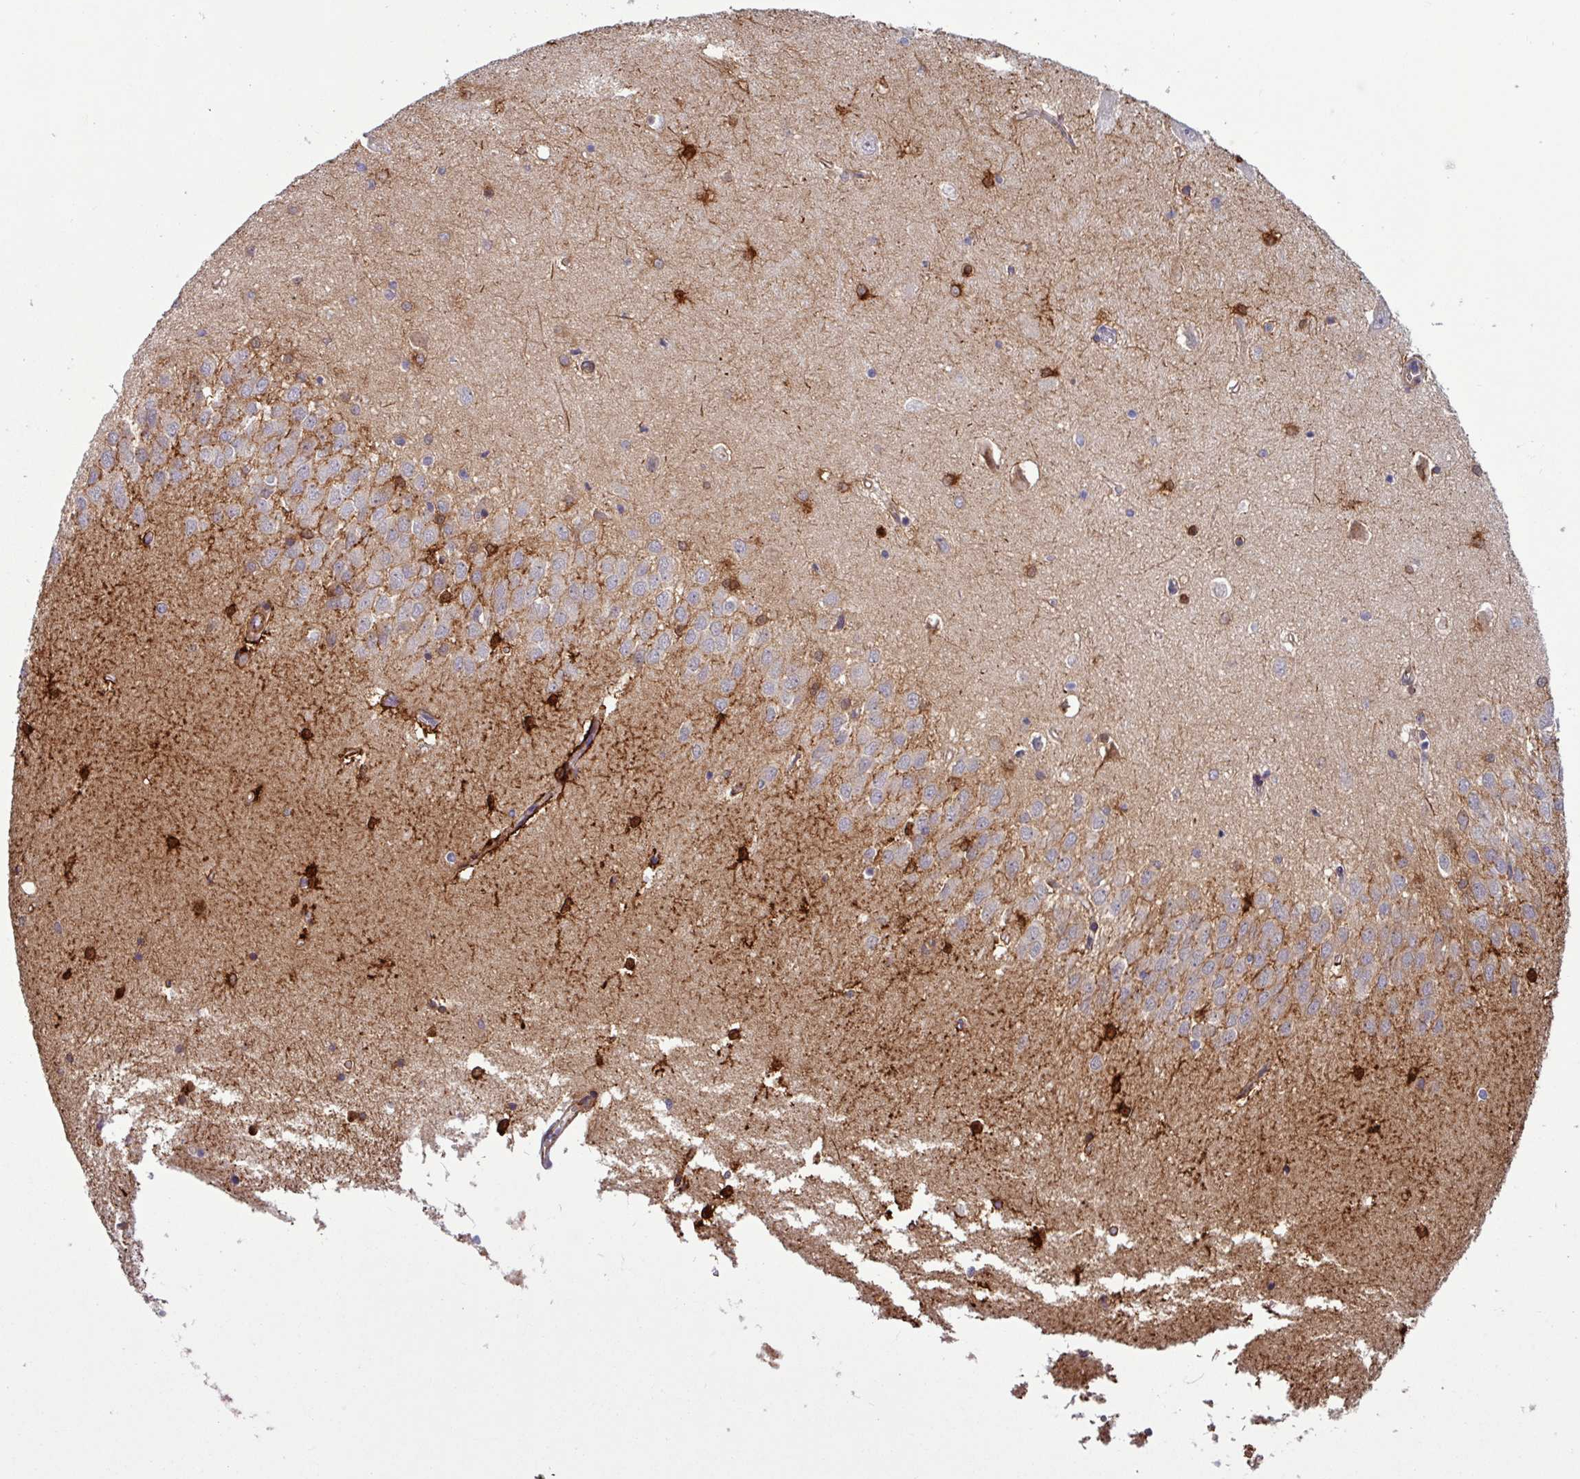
{"staining": {"intensity": "strong", "quantity": "25%-75%", "location": "cytoplasmic/membranous"}, "tissue": "hippocampus", "cell_type": "Glial cells", "image_type": "normal", "snomed": [{"axis": "morphology", "description": "Normal tissue, NOS"}, {"axis": "topography", "description": "Hippocampus"}], "caption": "High-magnification brightfield microscopy of normal hippocampus stained with DAB (3,3'-diaminobenzidine) (brown) and counterstained with hematoxylin (blue). glial cells exhibit strong cytoplasmic/membranous staining is identified in approximately25%-75% of cells.", "gene": "PCED1A", "patient": {"sex": "male", "age": 45}}